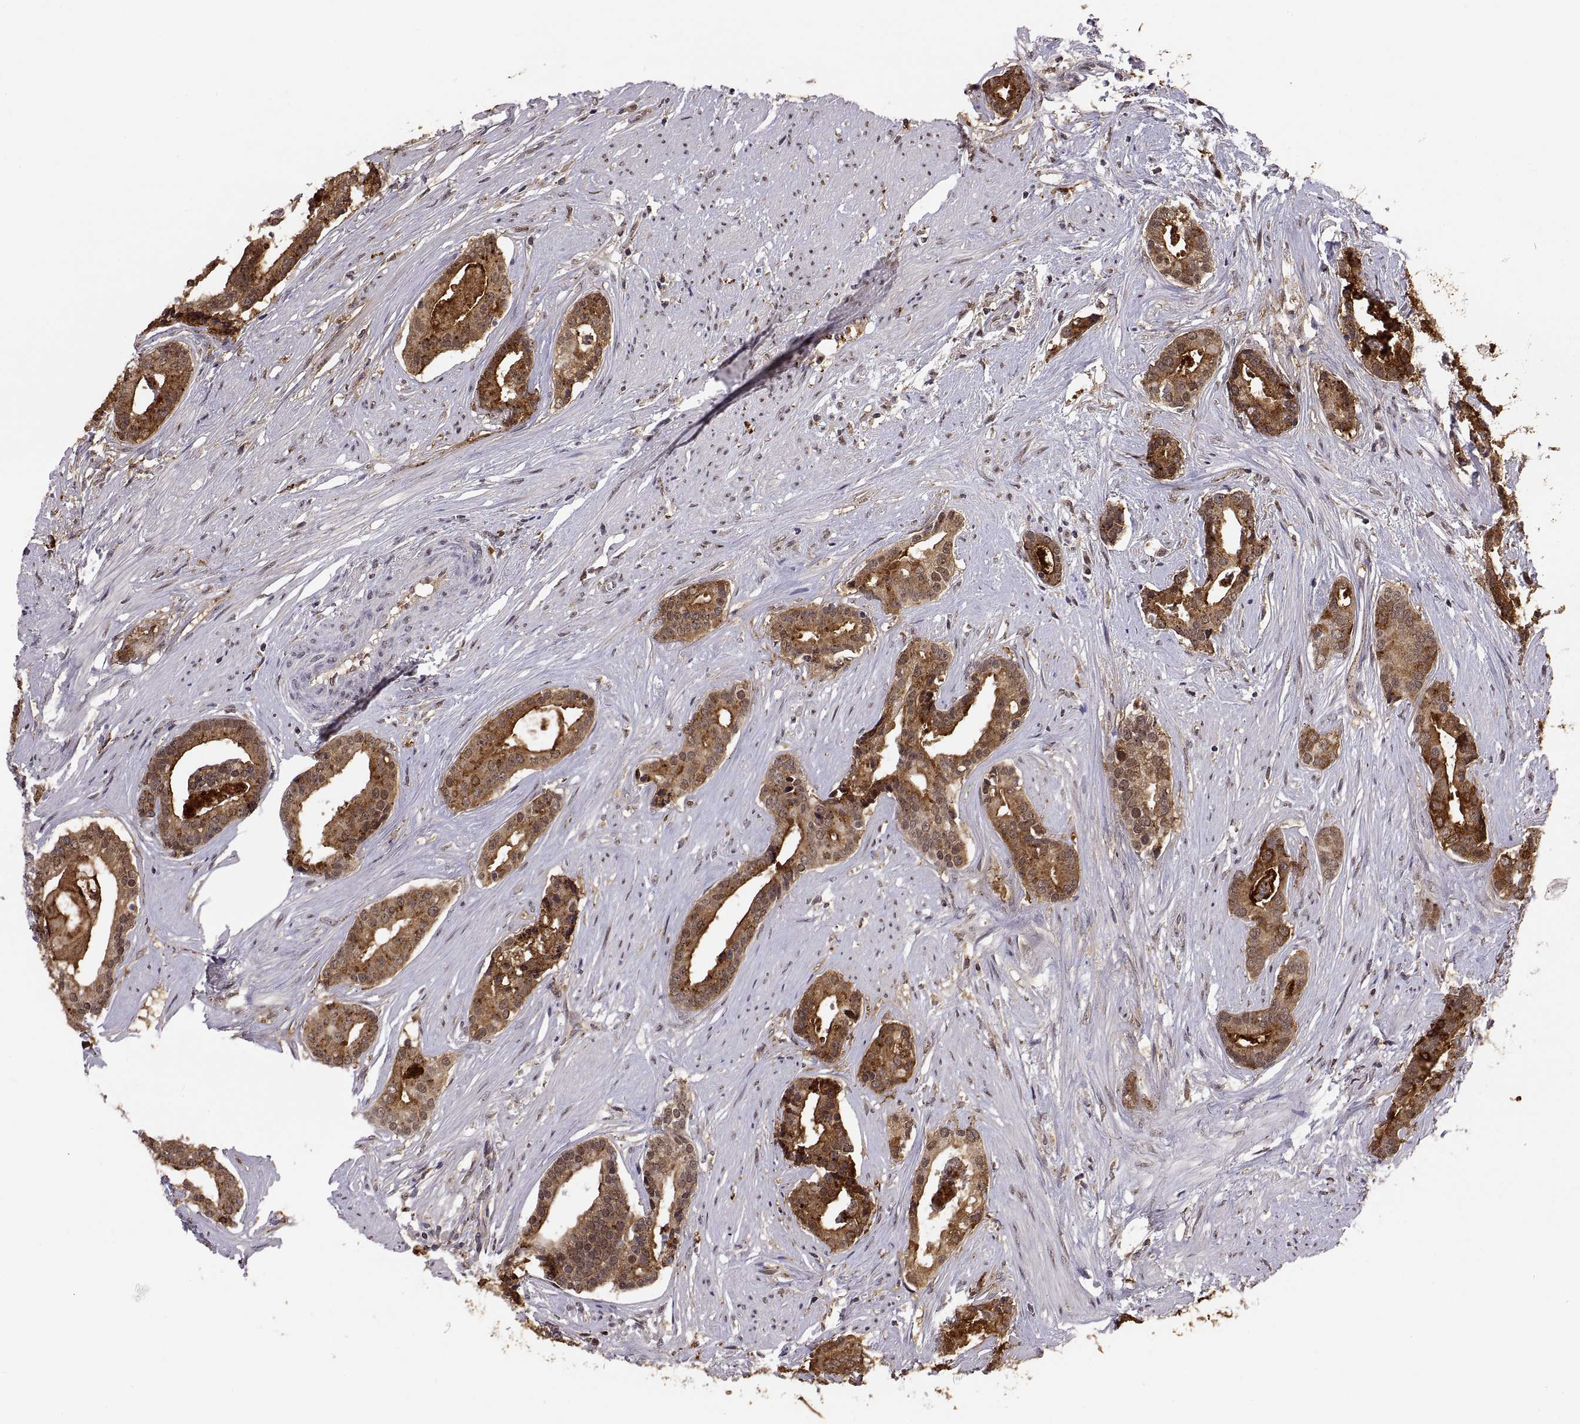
{"staining": {"intensity": "strong", "quantity": ">75%", "location": "cytoplasmic/membranous"}, "tissue": "prostate cancer", "cell_type": "Tumor cells", "image_type": "cancer", "snomed": [{"axis": "morphology", "description": "Adenocarcinoma, NOS"}, {"axis": "topography", "description": "Prostate and seminal vesicle, NOS"}, {"axis": "topography", "description": "Prostate"}], "caption": "A brown stain shows strong cytoplasmic/membranous expression of a protein in human prostate cancer tumor cells.", "gene": "PSMC2", "patient": {"sex": "male", "age": 44}}